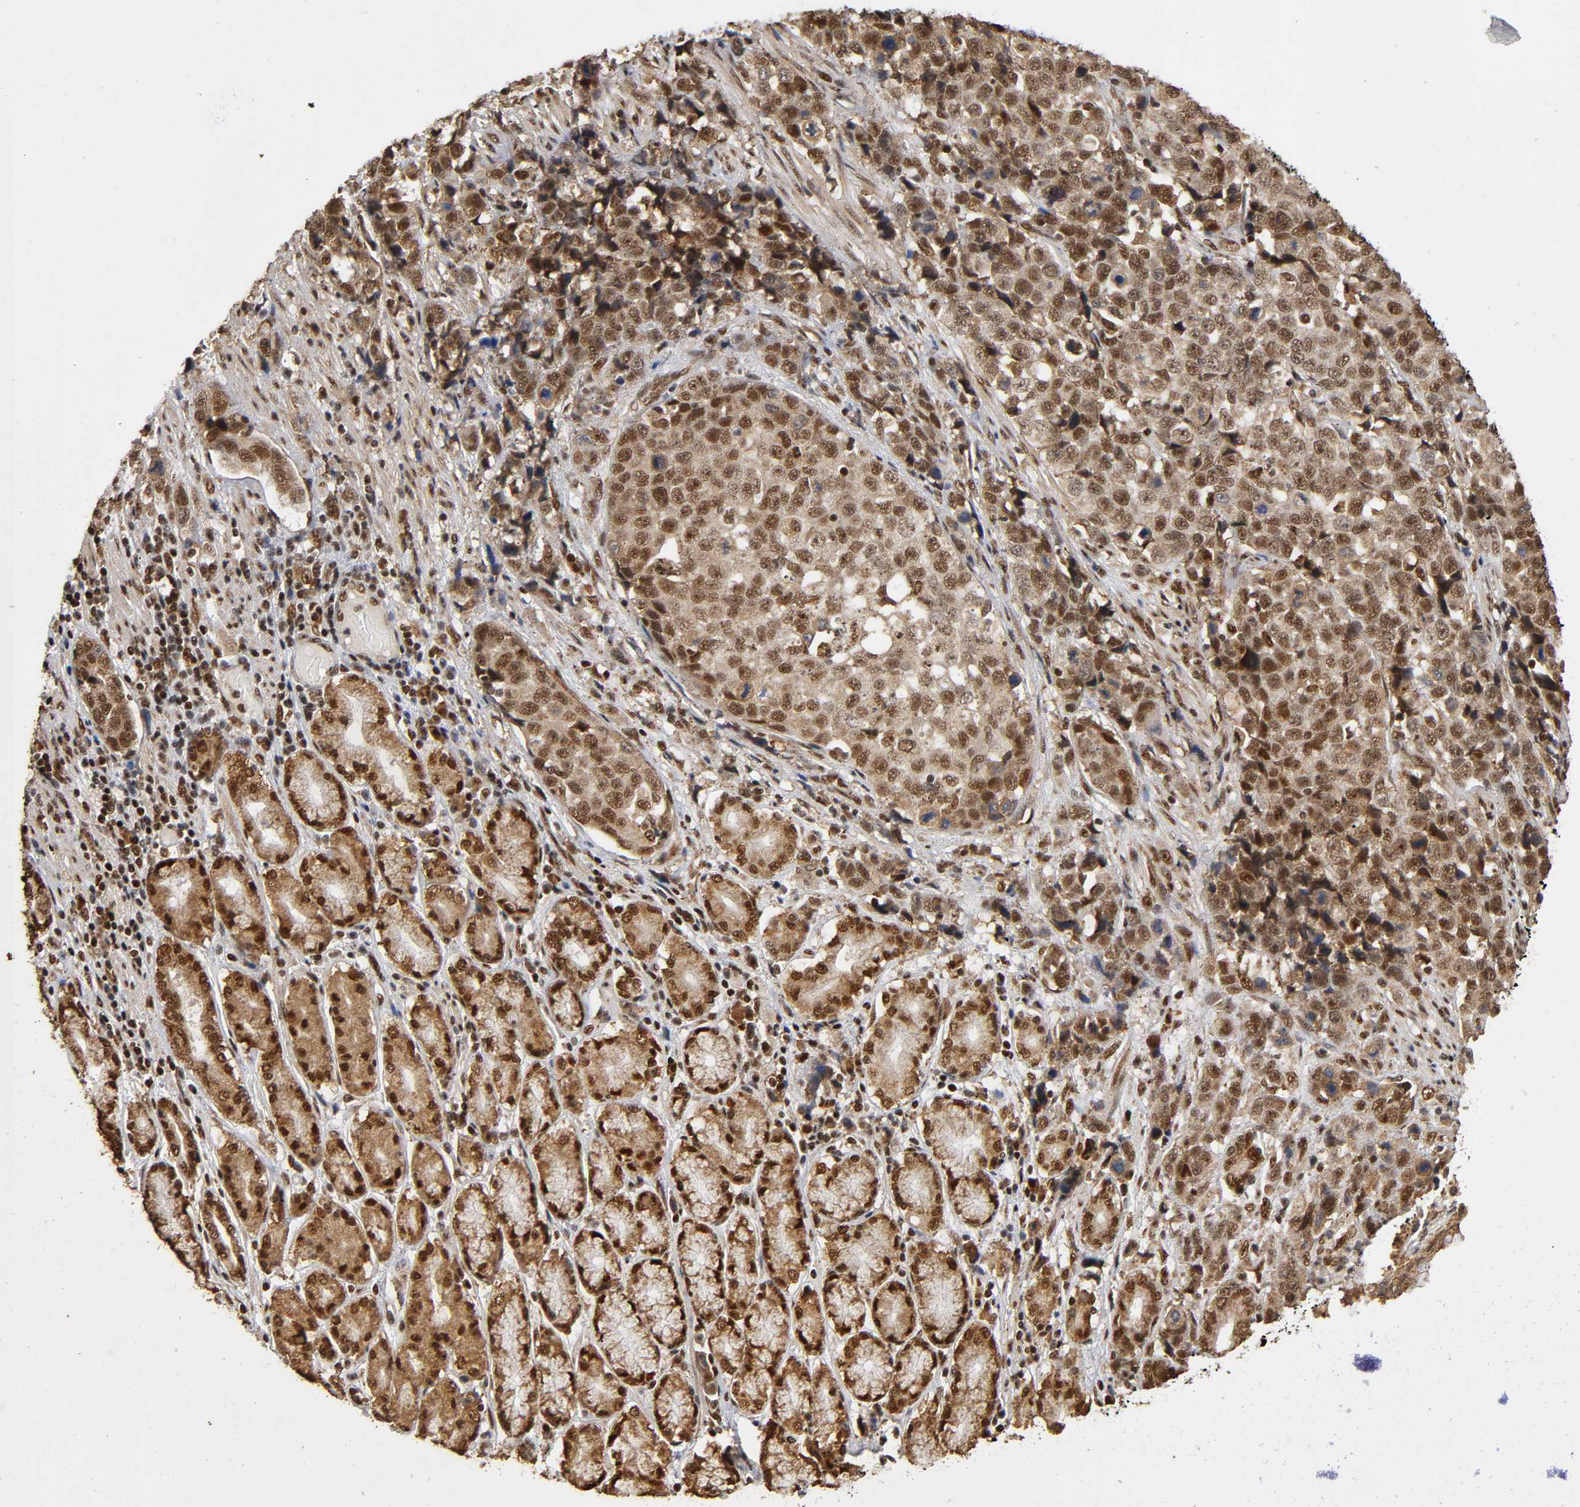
{"staining": {"intensity": "strong", "quantity": ">75%", "location": "cytoplasmic/membranous,nuclear"}, "tissue": "stomach cancer", "cell_type": "Tumor cells", "image_type": "cancer", "snomed": [{"axis": "morphology", "description": "Normal tissue, NOS"}, {"axis": "morphology", "description": "Adenocarcinoma, NOS"}, {"axis": "topography", "description": "Stomach"}], "caption": "Human stomach cancer stained with a brown dye reveals strong cytoplasmic/membranous and nuclear positive staining in approximately >75% of tumor cells.", "gene": "RNF122", "patient": {"sex": "male", "age": 48}}